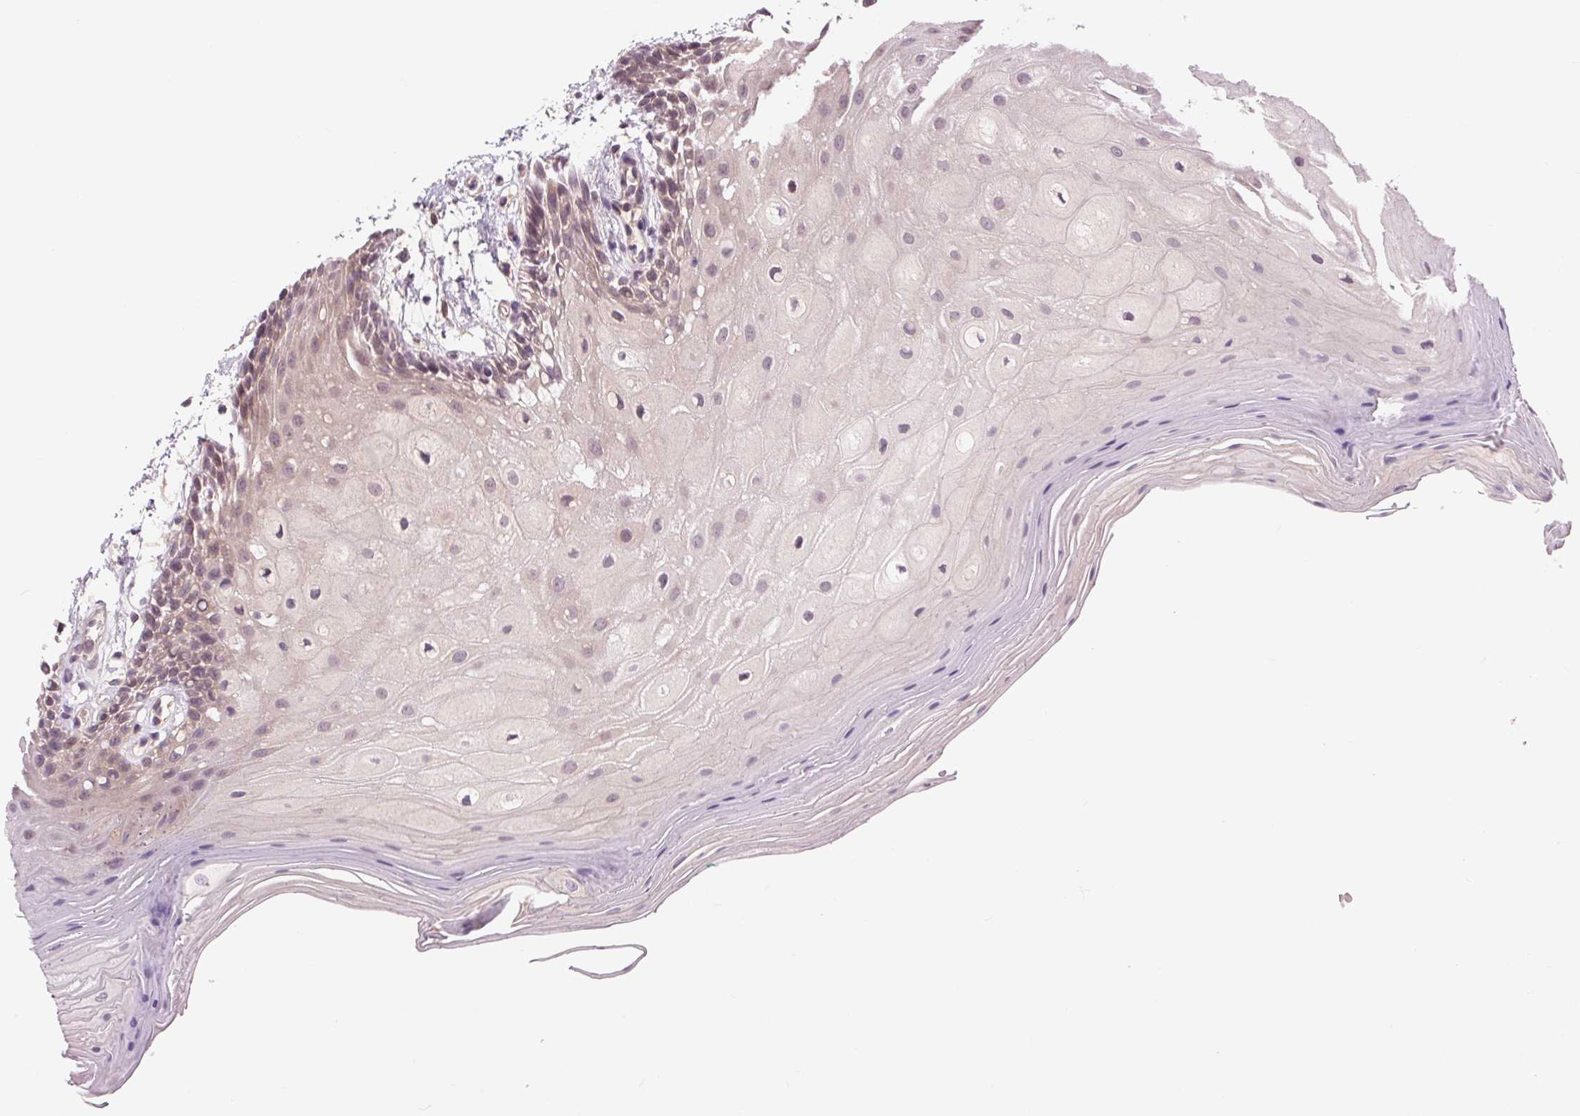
{"staining": {"intensity": "weak", "quantity": "<25%", "location": "cytoplasmic/membranous"}, "tissue": "oral mucosa", "cell_type": "Squamous epithelial cells", "image_type": "normal", "snomed": [{"axis": "morphology", "description": "Normal tissue, NOS"}, {"axis": "morphology", "description": "Squamous cell carcinoma, NOS"}, {"axis": "topography", "description": "Oral tissue"}, {"axis": "topography", "description": "Tounge, NOS"}, {"axis": "topography", "description": "Head-Neck"}], "caption": "The micrograph reveals no staining of squamous epithelial cells in normal oral mucosa. (Brightfield microscopy of DAB immunohistochemistry (IHC) at high magnification).", "gene": "SH3RF2", "patient": {"sex": "male", "age": 62}}